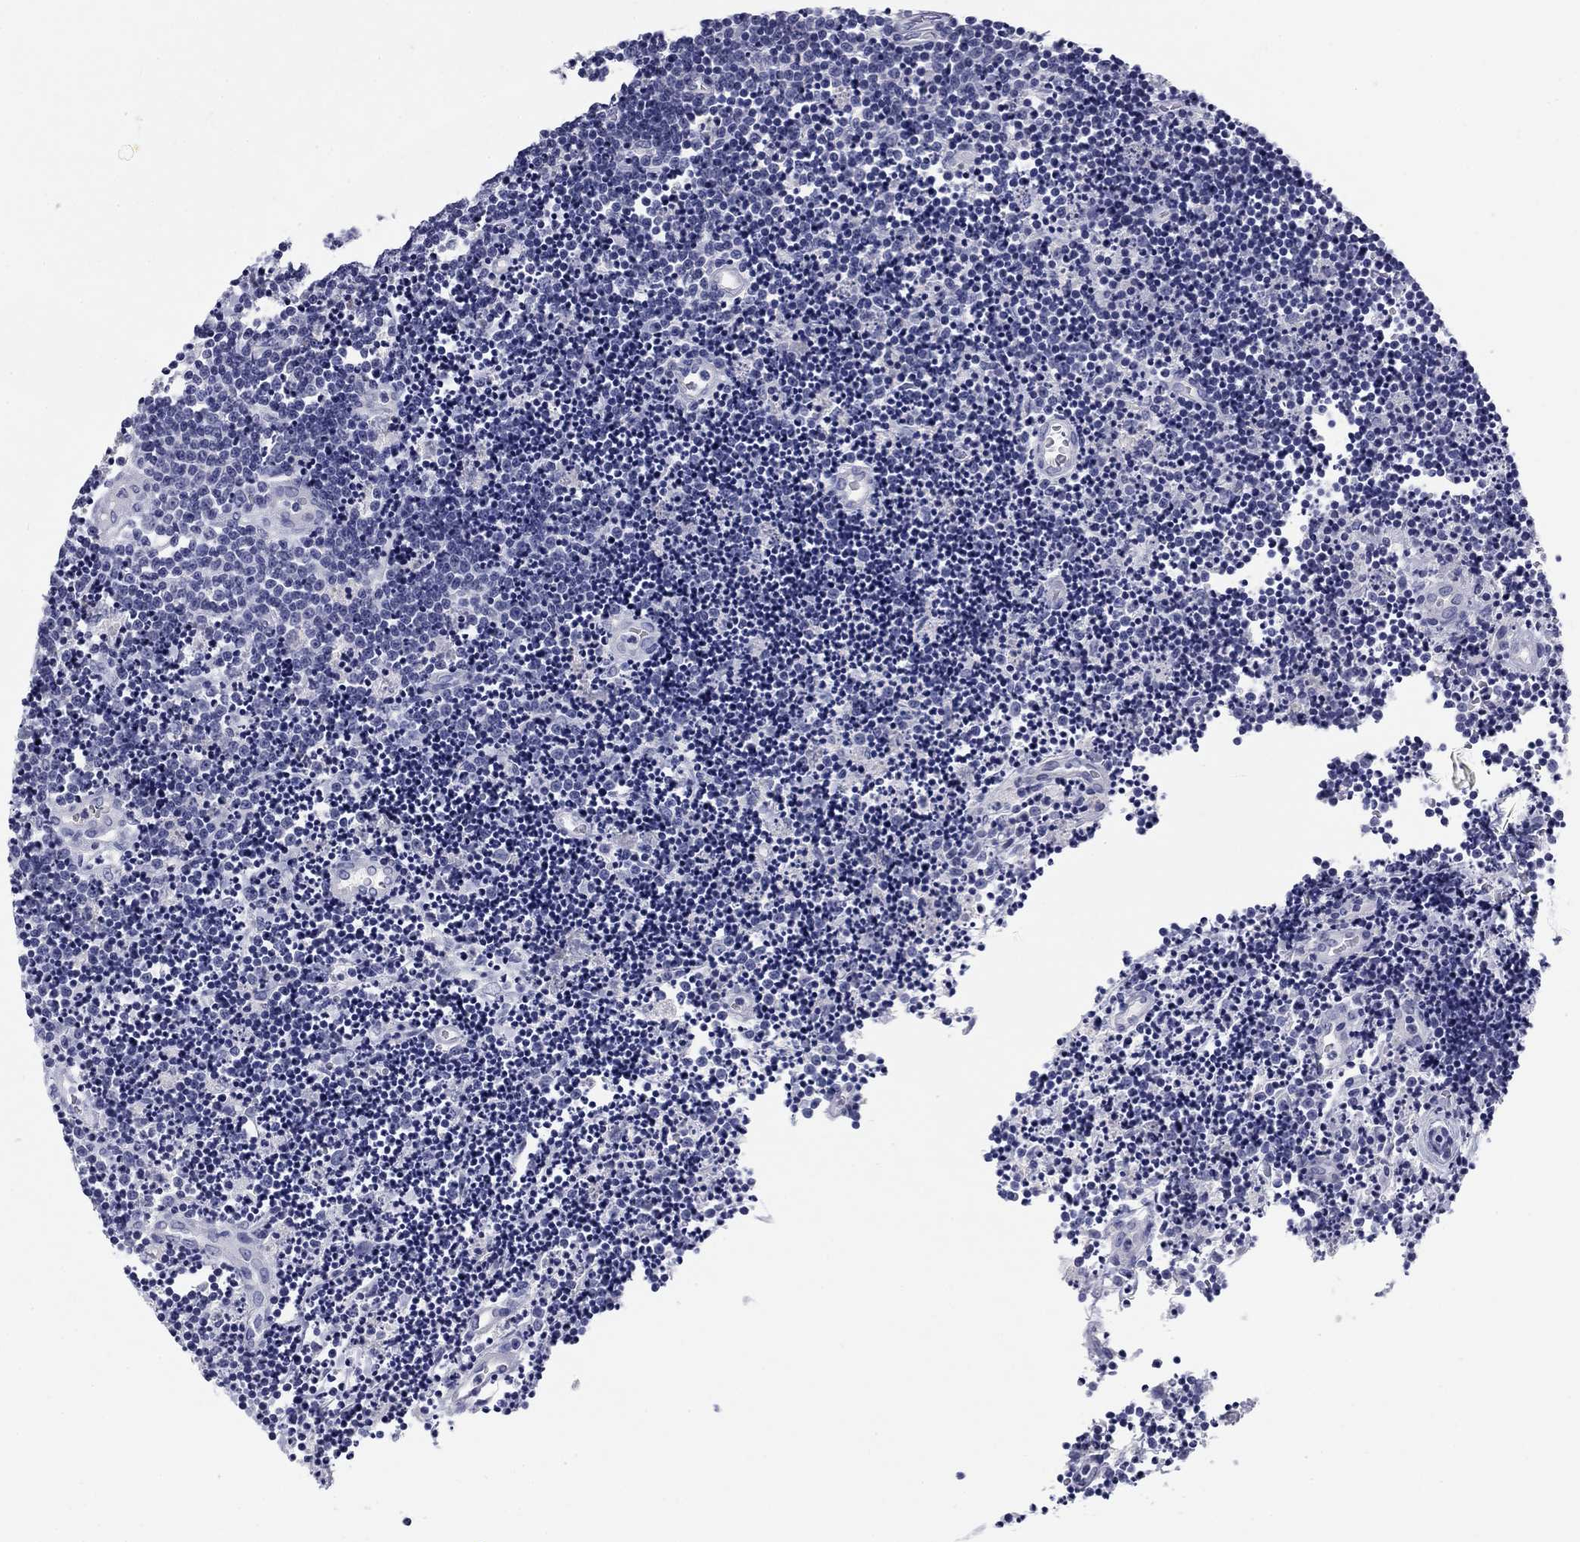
{"staining": {"intensity": "negative", "quantity": "none", "location": "none"}, "tissue": "lymphoma", "cell_type": "Tumor cells", "image_type": "cancer", "snomed": [{"axis": "morphology", "description": "Malignant lymphoma, non-Hodgkin's type, Low grade"}, {"axis": "topography", "description": "Brain"}], "caption": "Immunohistochemistry image of lymphoma stained for a protein (brown), which exhibits no positivity in tumor cells.", "gene": "KCNH1", "patient": {"sex": "female", "age": 66}}